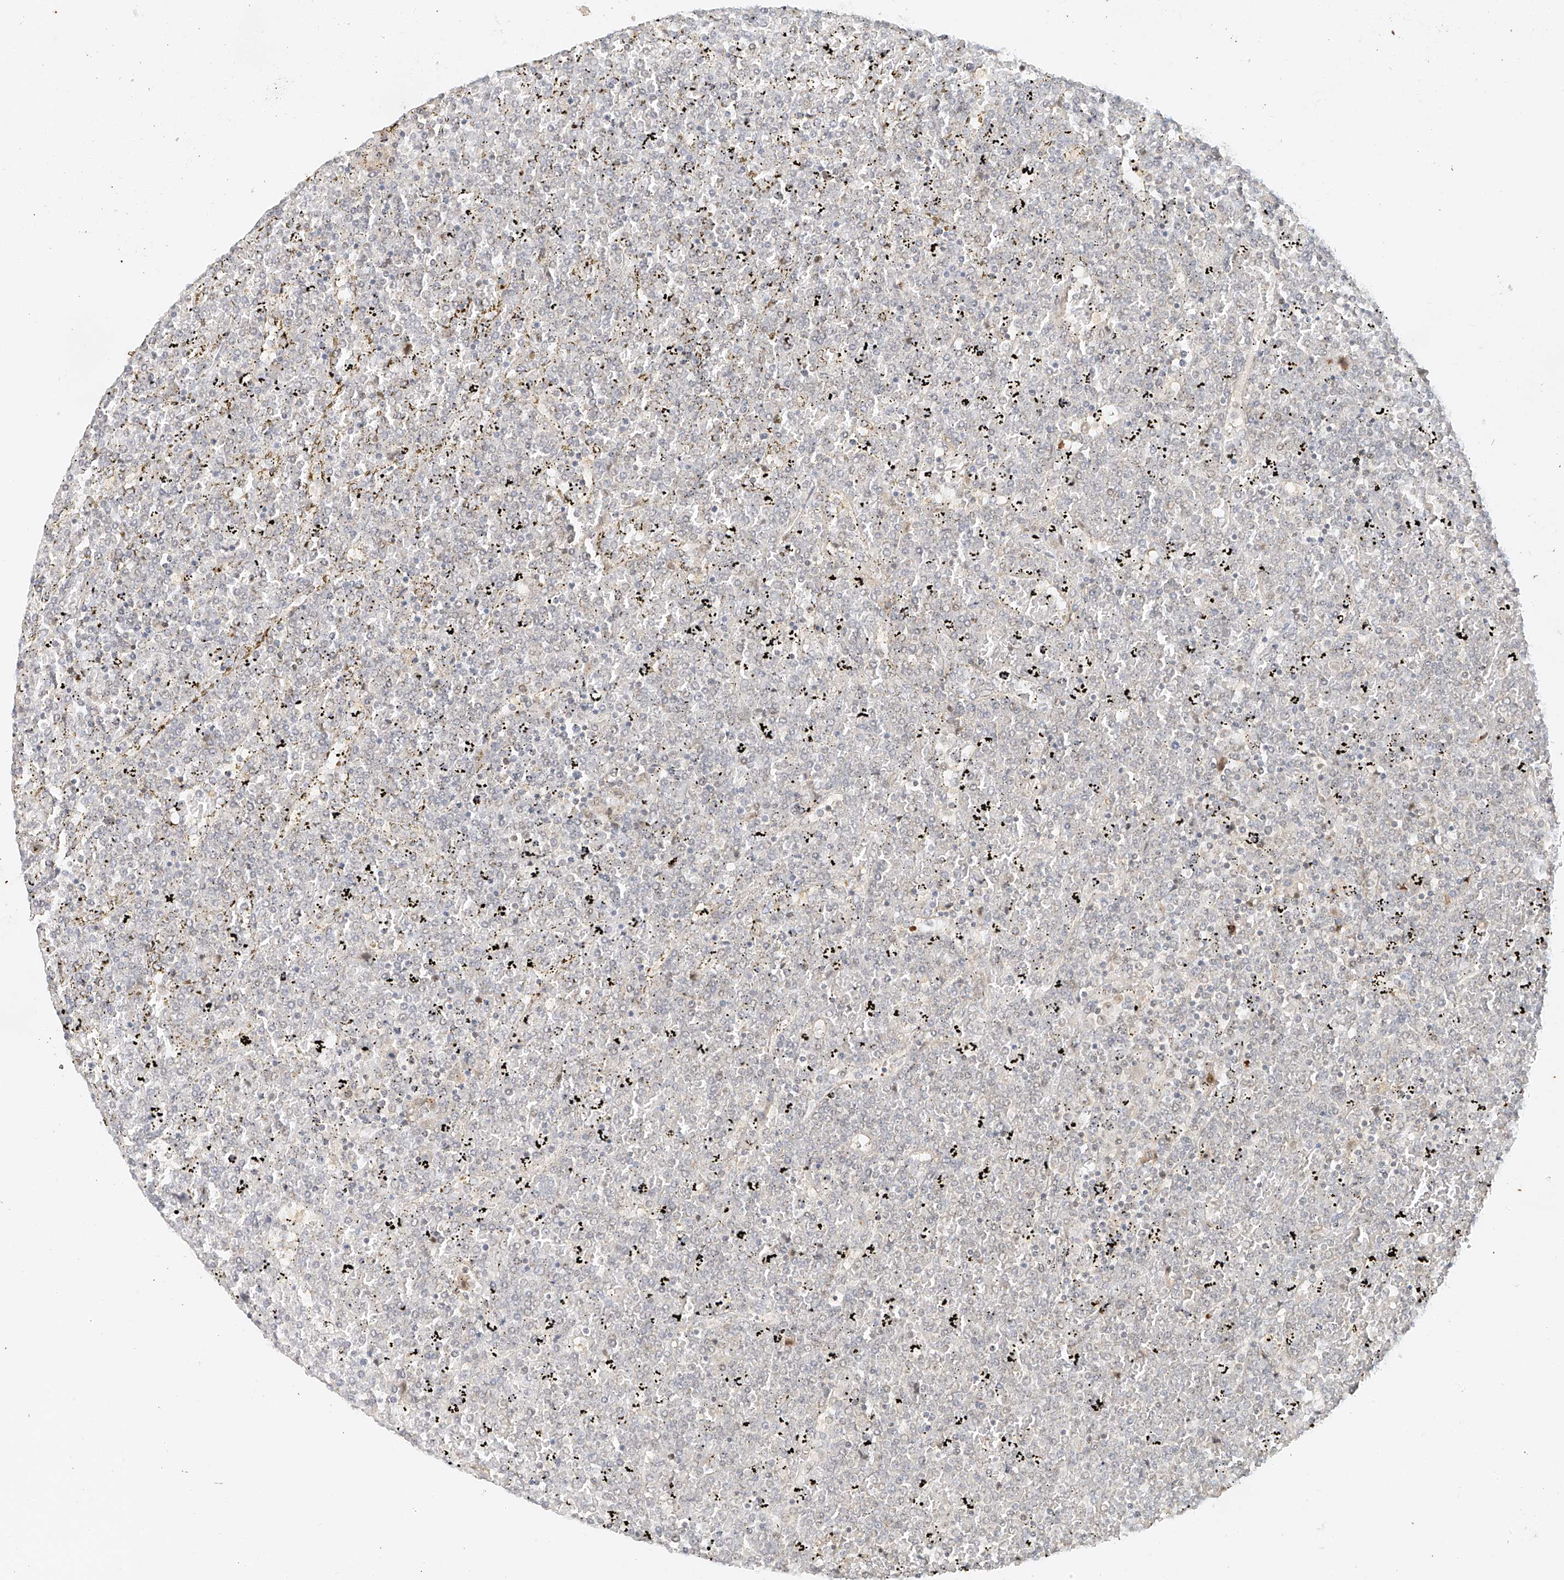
{"staining": {"intensity": "weak", "quantity": "25%-75%", "location": "cytoplasmic/membranous"}, "tissue": "lymphoma", "cell_type": "Tumor cells", "image_type": "cancer", "snomed": [{"axis": "morphology", "description": "Malignant lymphoma, non-Hodgkin's type, Low grade"}, {"axis": "topography", "description": "Spleen"}], "caption": "Human lymphoma stained with a brown dye demonstrates weak cytoplasmic/membranous positive expression in approximately 25%-75% of tumor cells.", "gene": "MIPEP", "patient": {"sex": "female", "age": 19}}